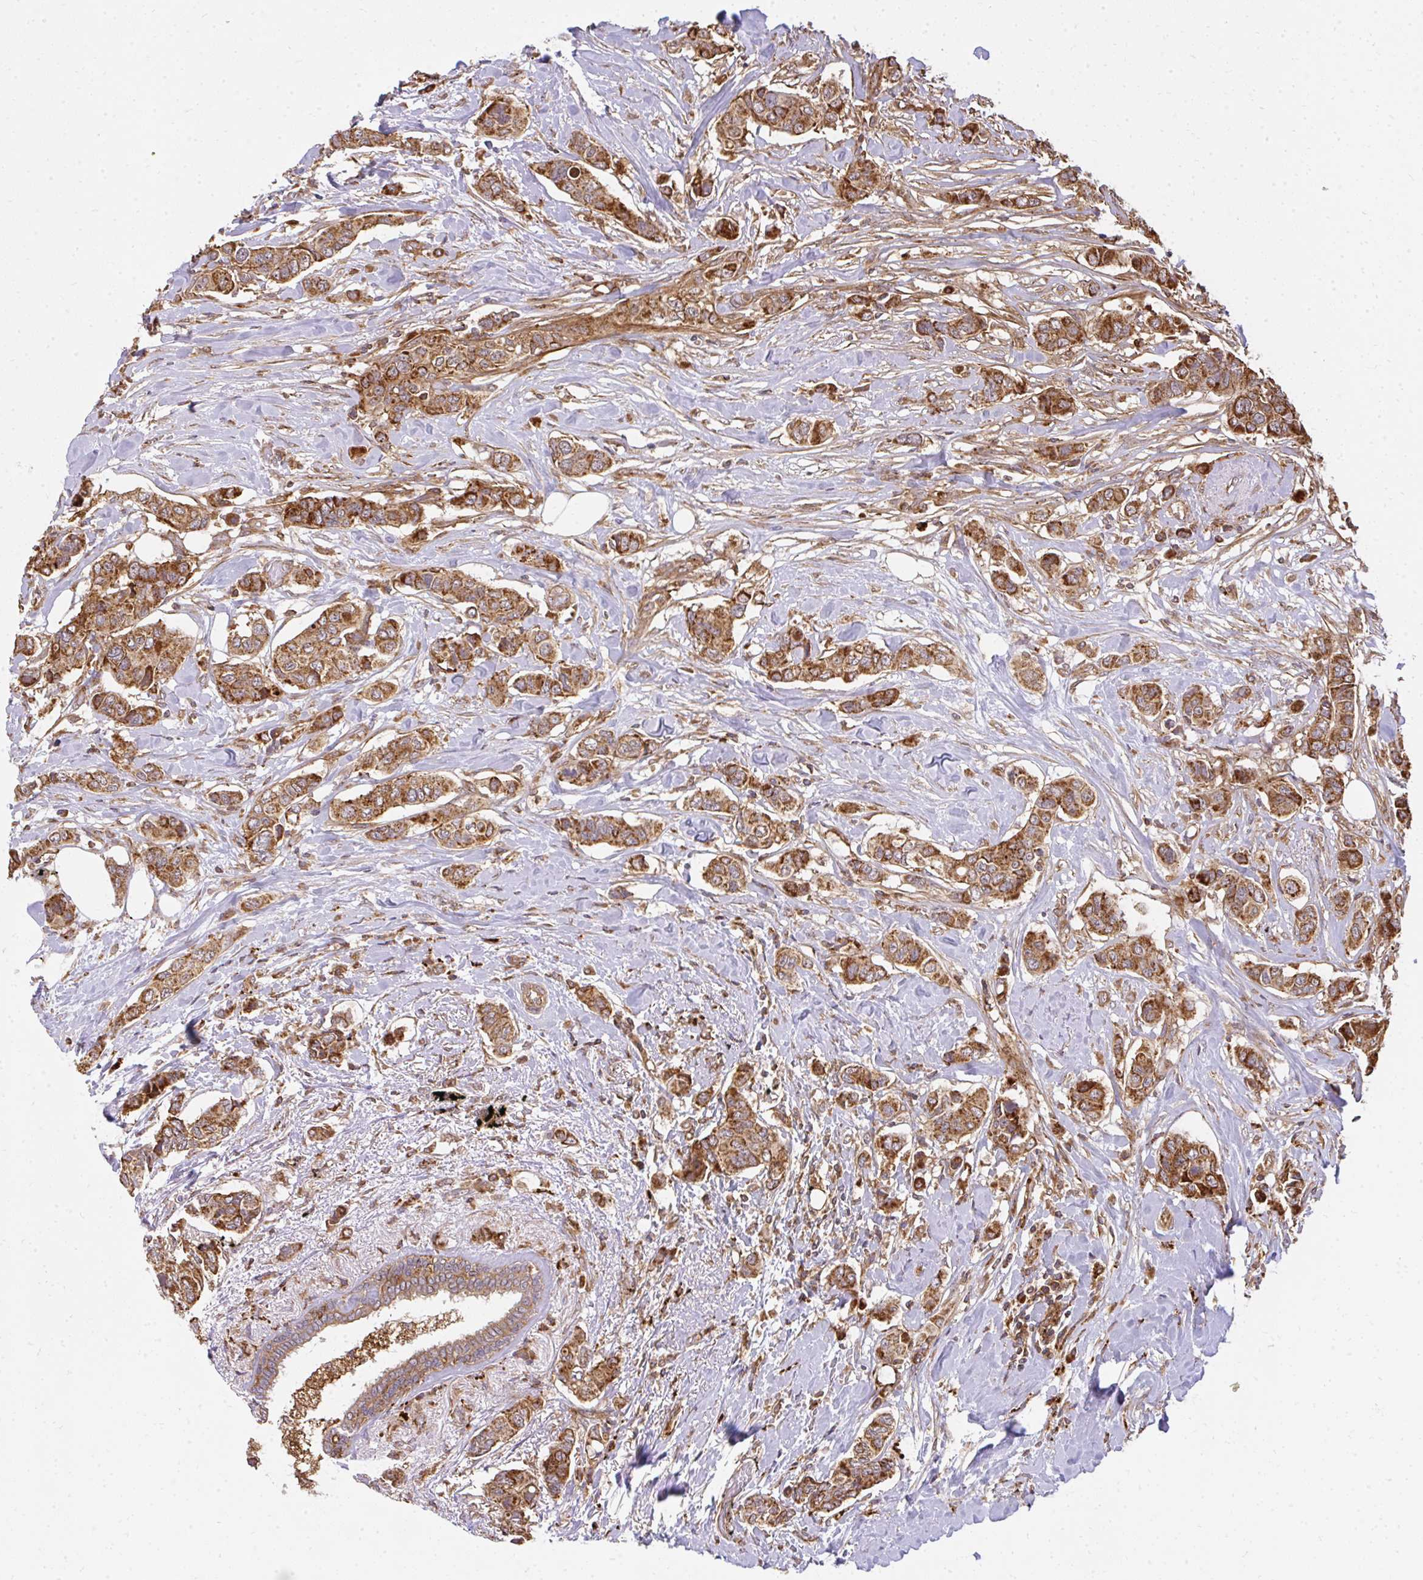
{"staining": {"intensity": "strong", "quantity": ">75%", "location": "cytoplasmic/membranous"}, "tissue": "breast cancer", "cell_type": "Tumor cells", "image_type": "cancer", "snomed": [{"axis": "morphology", "description": "Lobular carcinoma"}, {"axis": "topography", "description": "Breast"}], "caption": "Immunohistochemical staining of human breast cancer exhibits high levels of strong cytoplasmic/membranous expression in approximately >75% of tumor cells. (Stains: DAB in brown, nuclei in blue, Microscopy: brightfield microscopy at high magnification).", "gene": "GNS", "patient": {"sex": "female", "age": 51}}